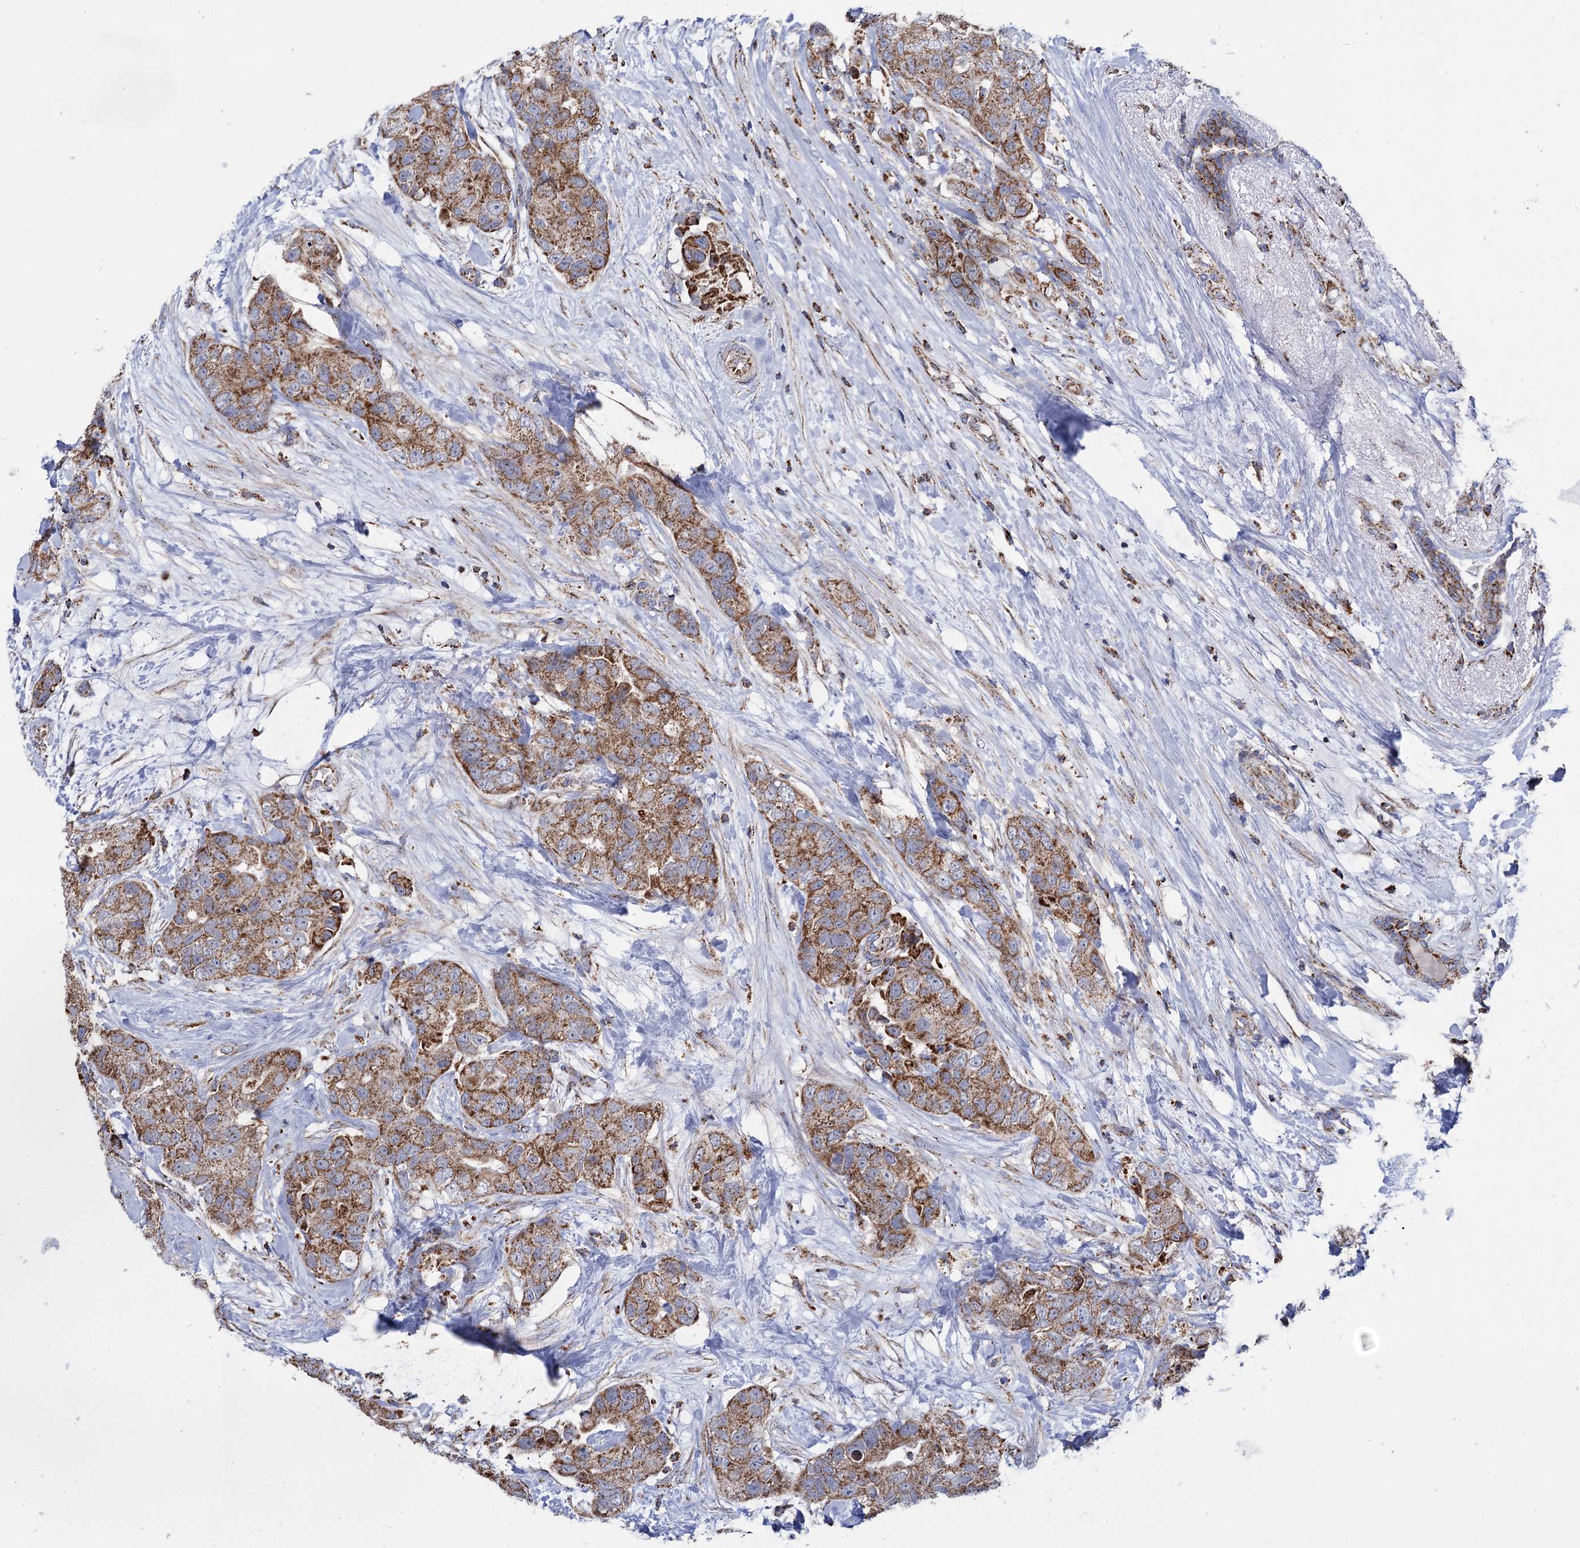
{"staining": {"intensity": "moderate", "quantity": ">75%", "location": "cytoplasmic/membranous"}, "tissue": "breast cancer", "cell_type": "Tumor cells", "image_type": "cancer", "snomed": [{"axis": "morphology", "description": "Duct carcinoma"}, {"axis": "topography", "description": "Breast"}], "caption": "A medium amount of moderate cytoplasmic/membranous expression is seen in about >75% of tumor cells in invasive ductal carcinoma (breast) tissue.", "gene": "ABHD10", "patient": {"sex": "female", "age": 62}}